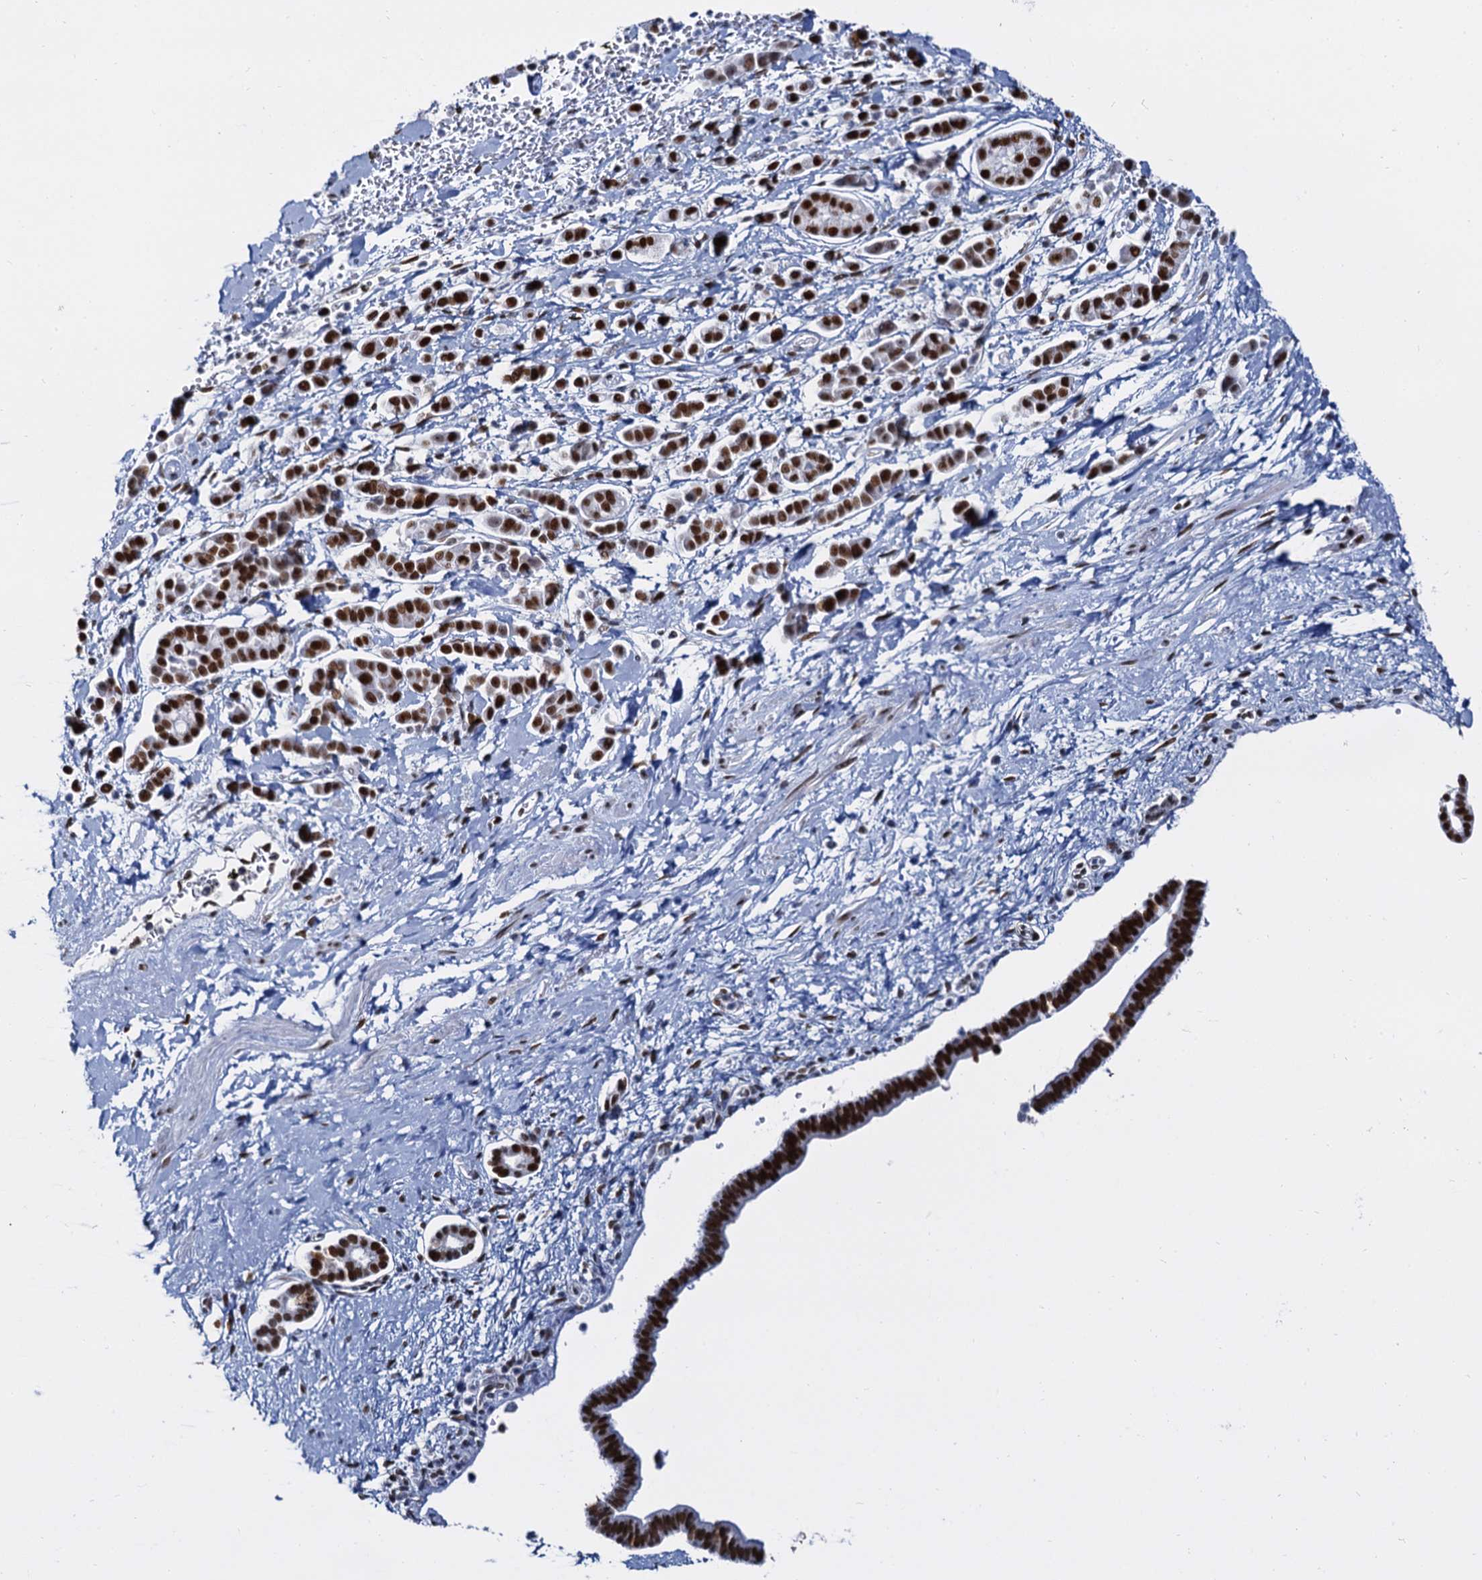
{"staining": {"intensity": "strong", "quantity": ">75%", "location": "nuclear"}, "tissue": "pancreatic cancer", "cell_type": "Tumor cells", "image_type": "cancer", "snomed": [{"axis": "morphology", "description": "Normal tissue, NOS"}, {"axis": "morphology", "description": "Adenocarcinoma, NOS"}, {"axis": "topography", "description": "Pancreas"}], "caption": "This is an image of IHC staining of pancreatic cancer, which shows strong staining in the nuclear of tumor cells.", "gene": "CMAS", "patient": {"sex": "female", "age": 64}}